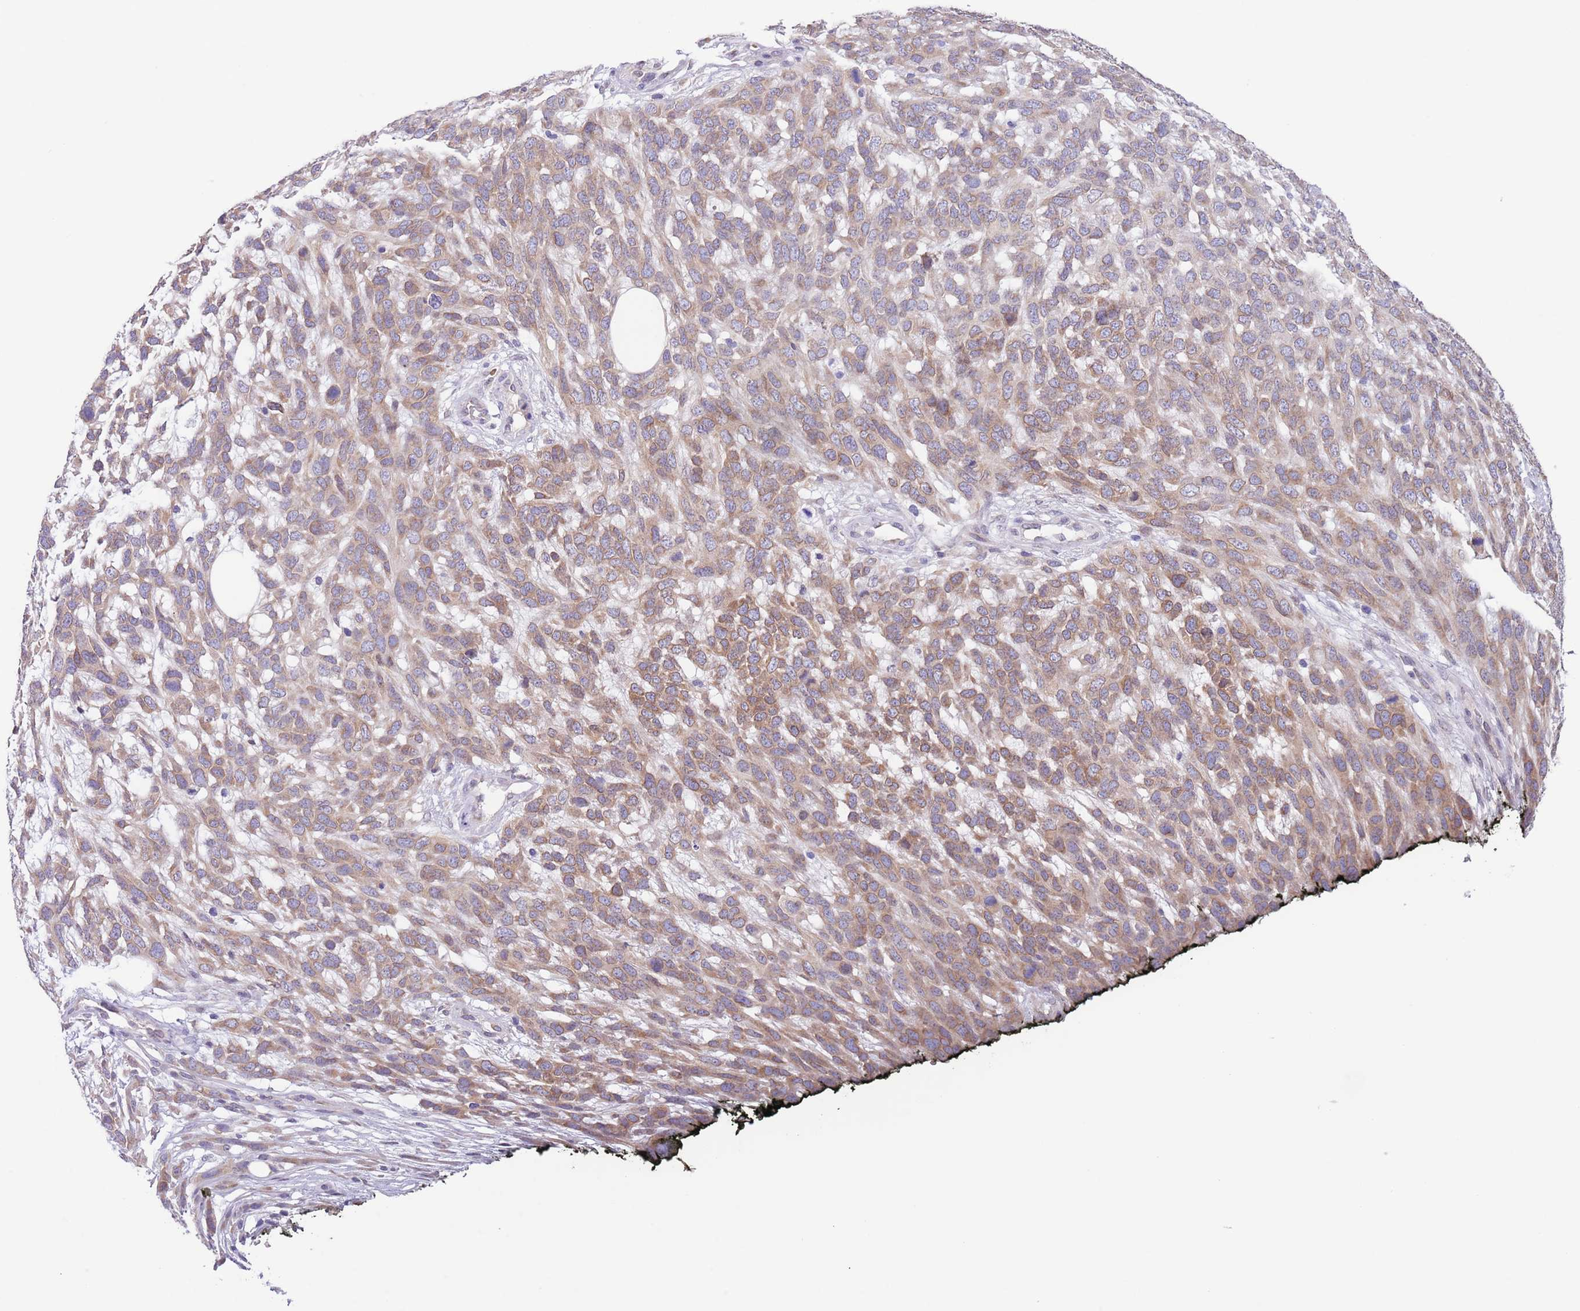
{"staining": {"intensity": "moderate", "quantity": ">75%", "location": "cytoplasmic/membranous"}, "tissue": "melanoma", "cell_type": "Tumor cells", "image_type": "cancer", "snomed": [{"axis": "morphology", "description": "Normal morphology"}, {"axis": "morphology", "description": "Malignant melanoma, NOS"}, {"axis": "topography", "description": "Skin"}], "caption": "The histopathology image exhibits staining of malignant melanoma, revealing moderate cytoplasmic/membranous protein positivity (brown color) within tumor cells. (DAB (3,3'-diaminobenzidine) IHC, brown staining for protein, blue staining for nuclei).", "gene": "EBPL", "patient": {"sex": "female", "age": 72}}